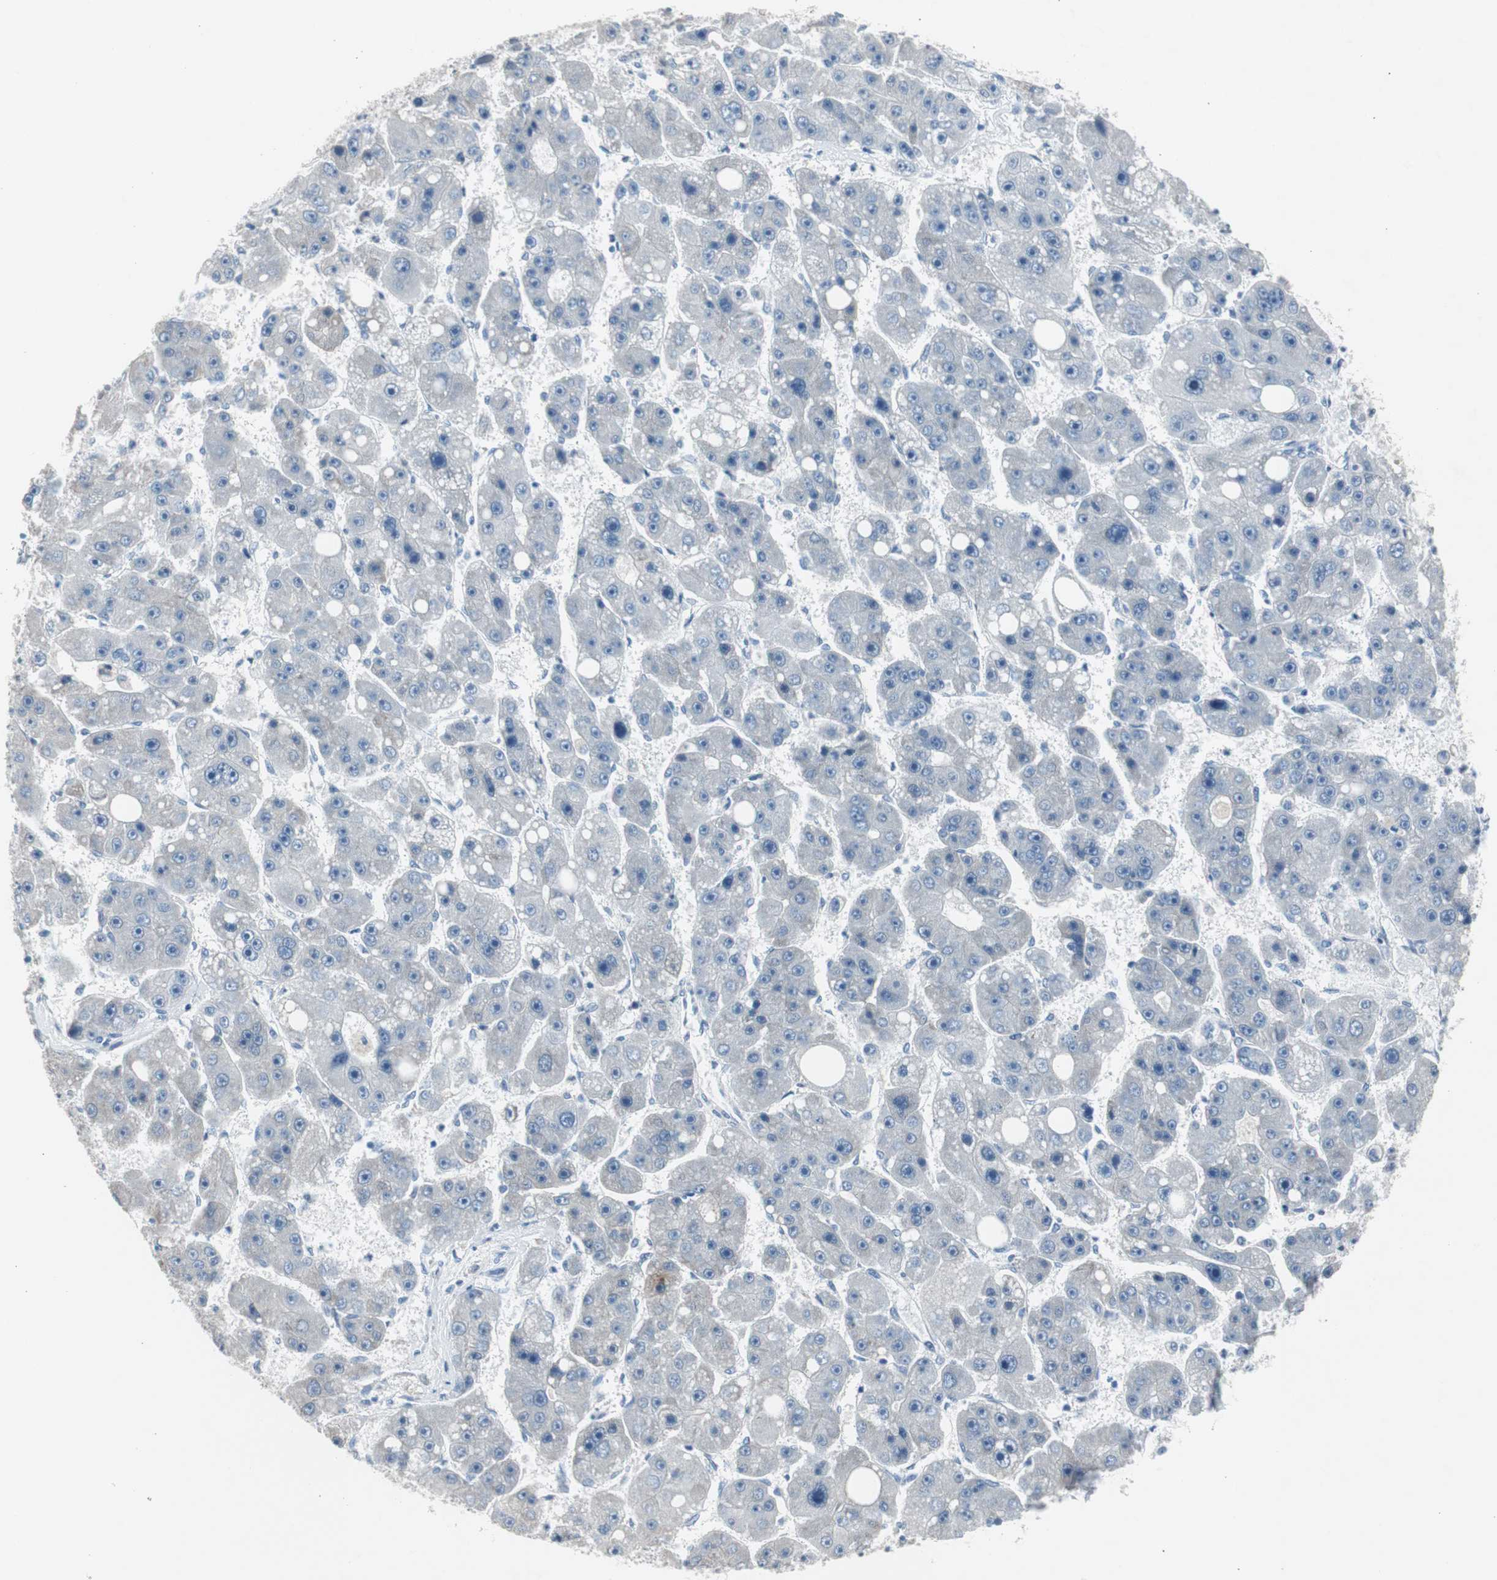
{"staining": {"intensity": "negative", "quantity": "none", "location": "none"}, "tissue": "liver cancer", "cell_type": "Tumor cells", "image_type": "cancer", "snomed": [{"axis": "morphology", "description": "Carcinoma, Hepatocellular, NOS"}, {"axis": "topography", "description": "Liver"}], "caption": "Liver cancer (hepatocellular carcinoma) stained for a protein using immunohistochemistry (IHC) shows no positivity tumor cells.", "gene": "TK1", "patient": {"sex": "female", "age": 61}}